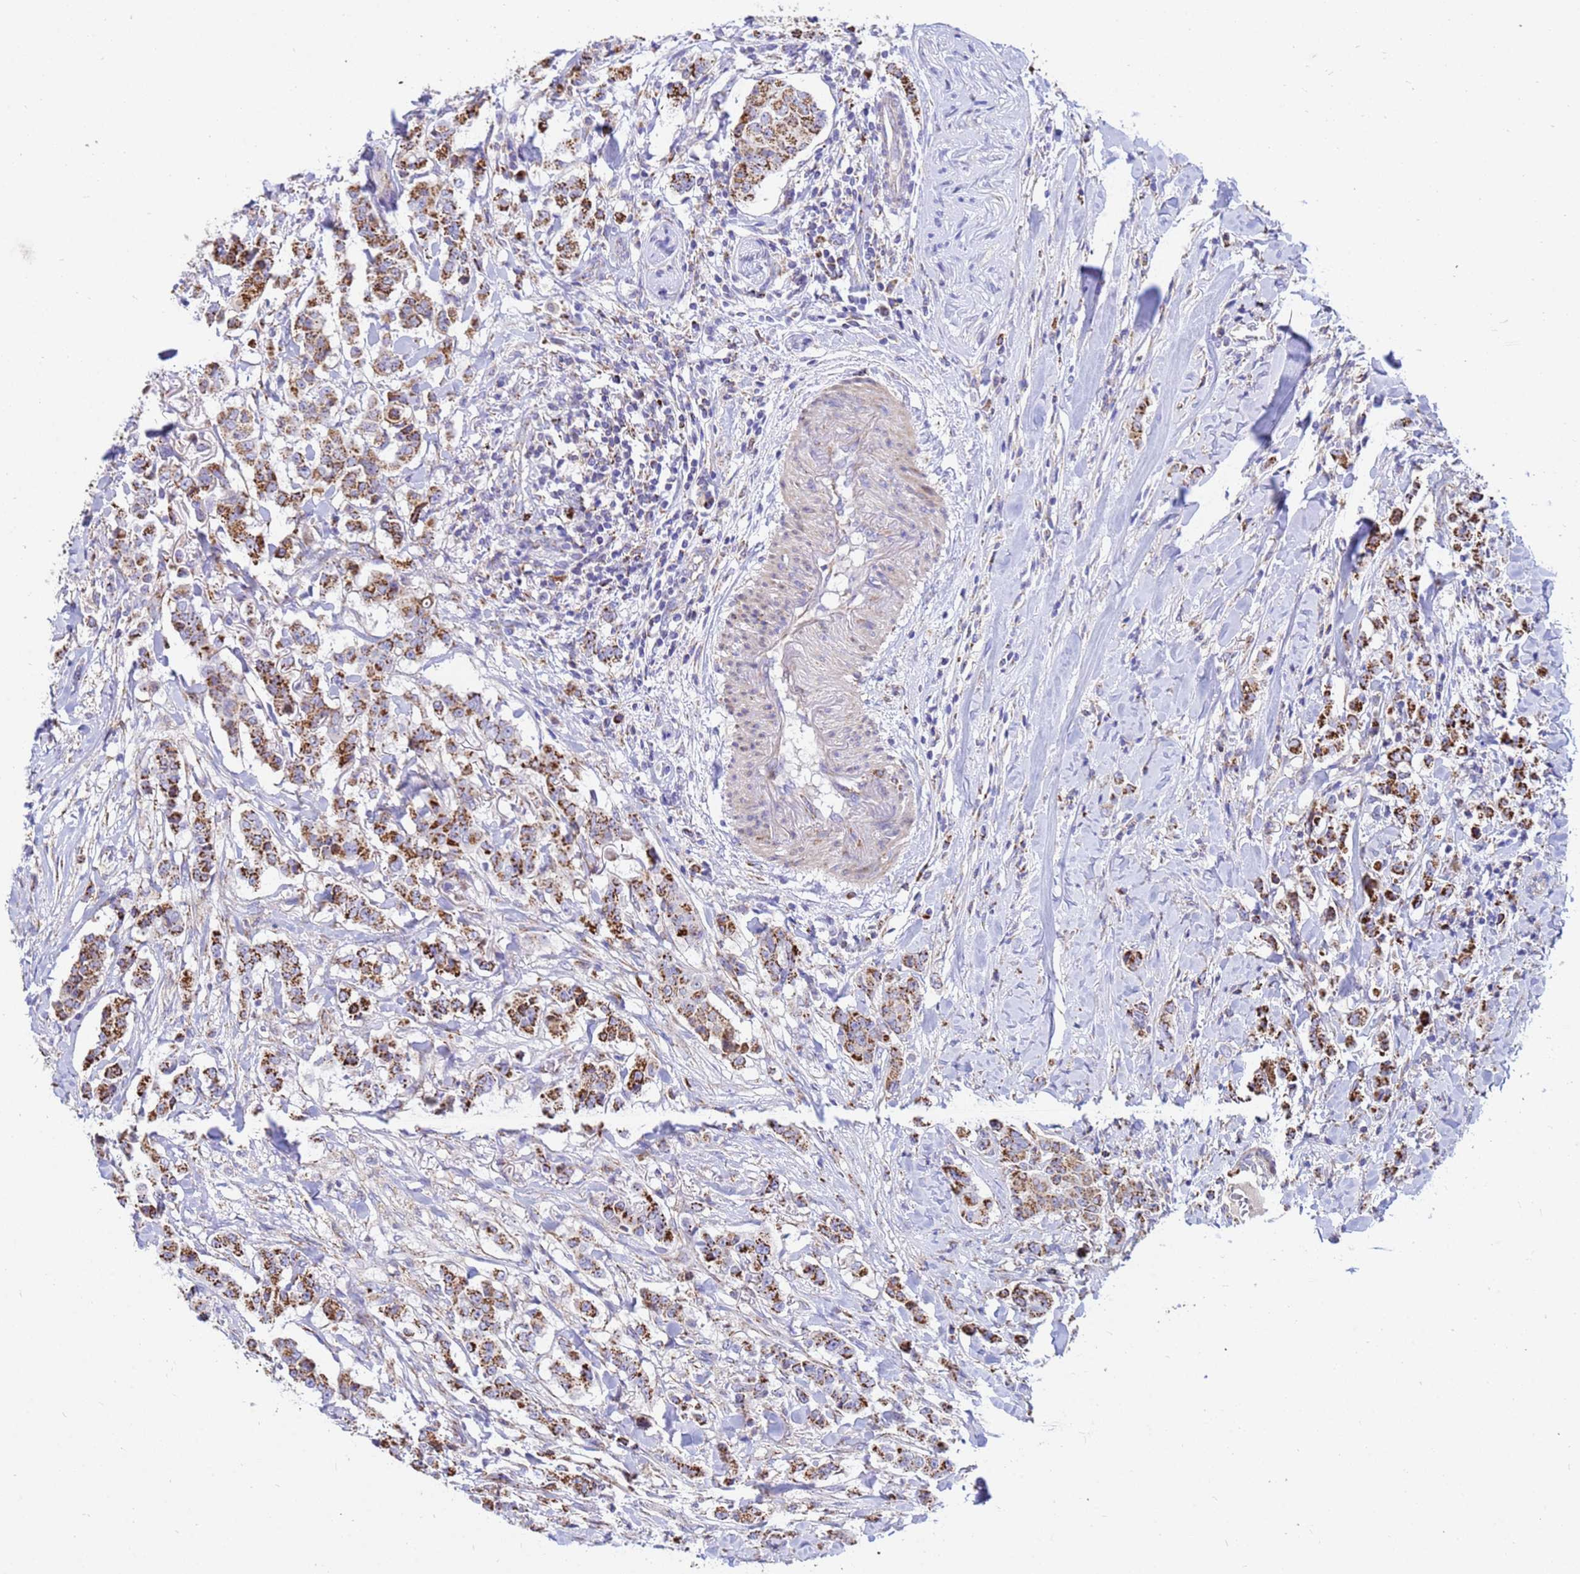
{"staining": {"intensity": "strong", "quantity": ">75%", "location": "cytoplasmic/membranous"}, "tissue": "breast cancer", "cell_type": "Tumor cells", "image_type": "cancer", "snomed": [{"axis": "morphology", "description": "Duct carcinoma"}, {"axis": "topography", "description": "Breast"}], "caption": "A brown stain shows strong cytoplasmic/membranous staining of a protein in breast cancer (invasive ductal carcinoma) tumor cells. (DAB (3,3'-diaminobenzidine) IHC, brown staining for protein, blue staining for nuclei).", "gene": "TUBGCP3", "patient": {"sex": "female", "age": 40}}